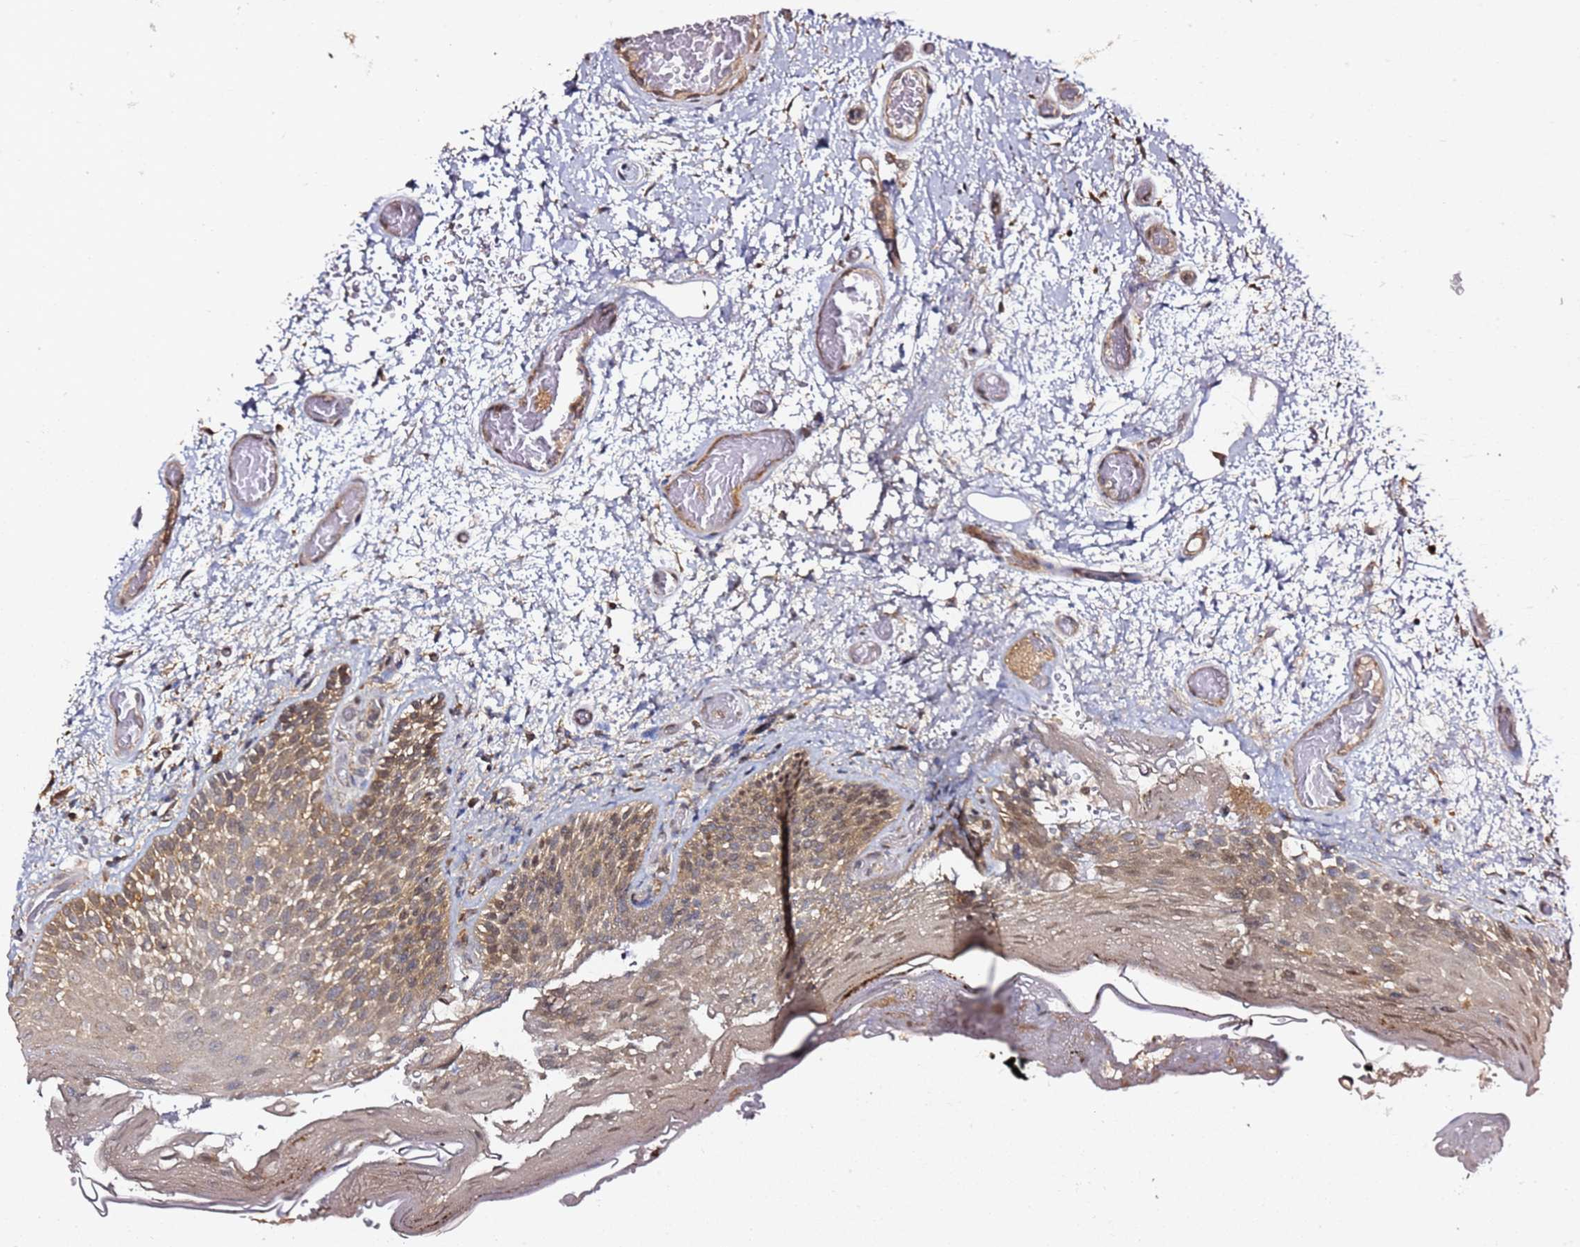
{"staining": {"intensity": "moderate", "quantity": "25%-75%", "location": "cytoplasmic/membranous"}, "tissue": "oral mucosa", "cell_type": "Squamous epithelial cells", "image_type": "normal", "snomed": [{"axis": "morphology", "description": "Normal tissue, NOS"}, {"axis": "morphology", "description": "Squamous cell carcinoma, NOS"}, {"axis": "topography", "description": "Oral tissue"}, {"axis": "topography", "description": "Tounge, NOS"}, {"axis": "topography", "description": "Head-Neck"}], "caption": "Benign oral mucosa demonstrates moderate cytoplasmic/membranous positivity in about 25%-75% of squamous epithelial cells The protein of interest is stained brown, and the nuclei are stained in blue (DAB (3,3'-diaminobenzidine) IHC with brightfield microscopy, high magnification)..", "gene": "PRKAB2", "patient": {"sex": "male", "age": 76}}